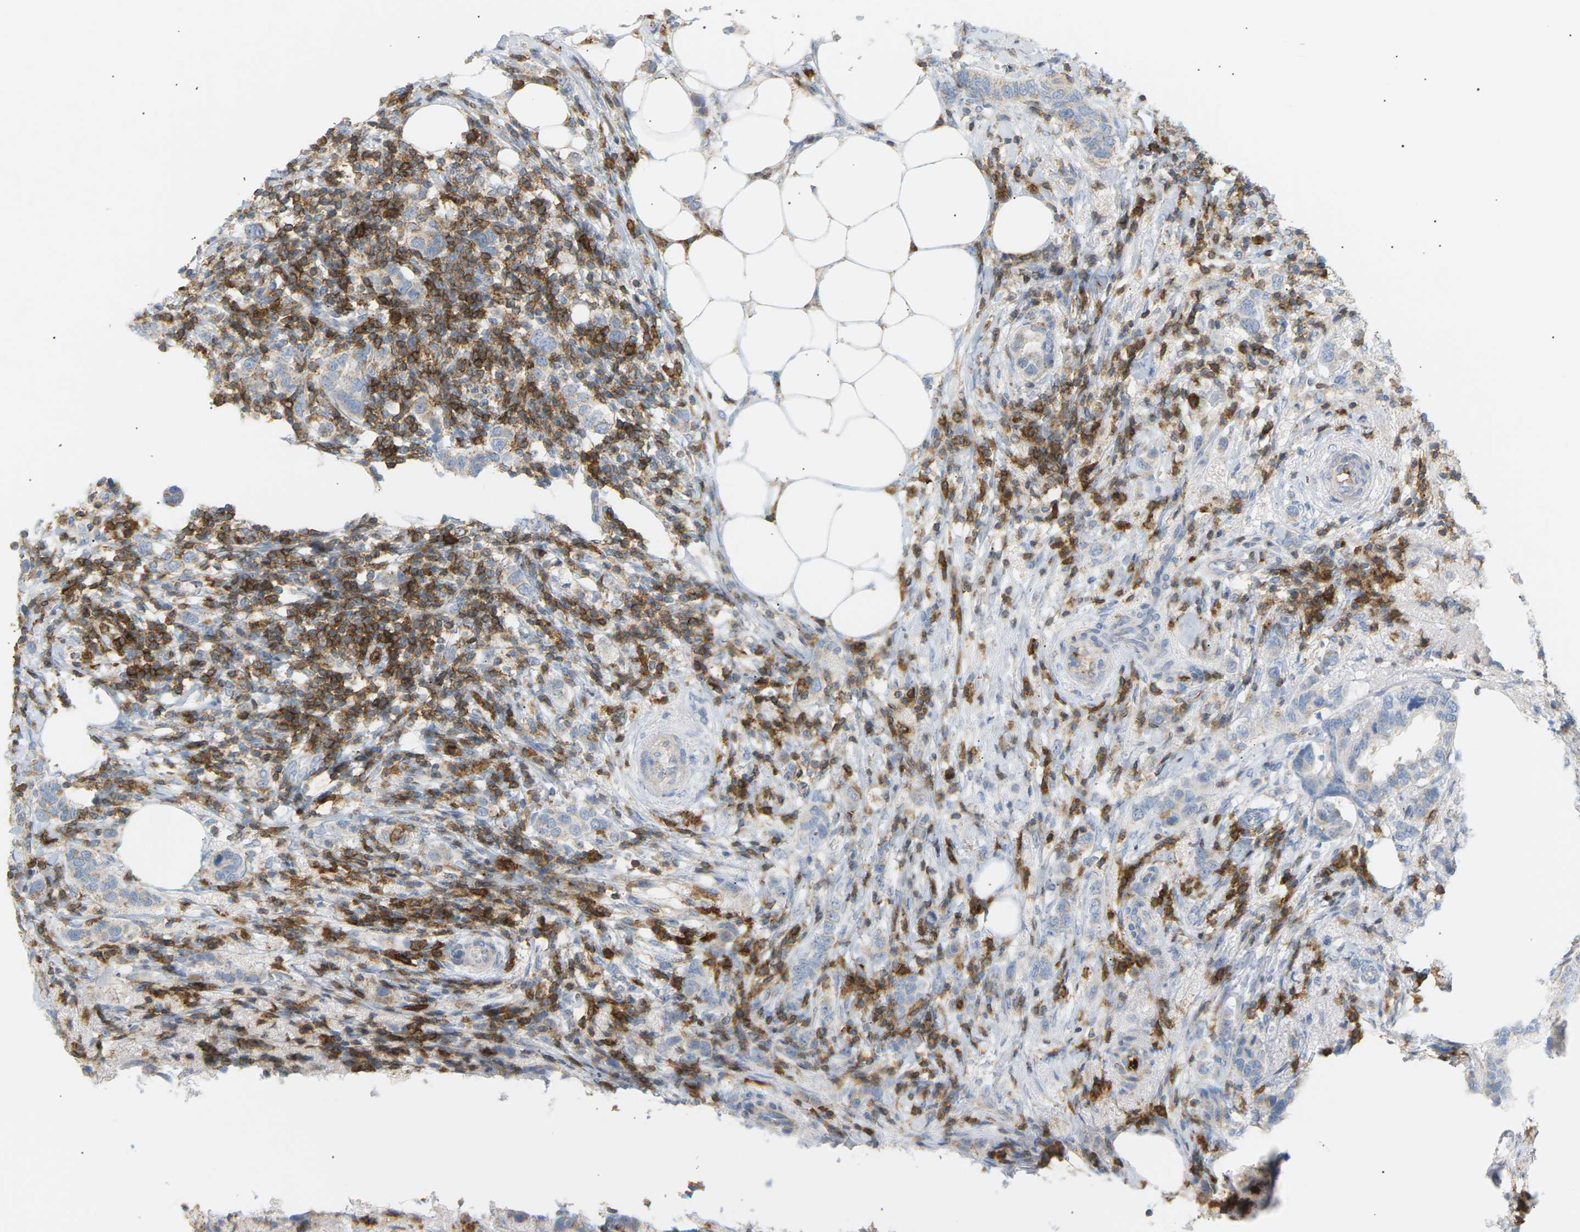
{"staining": {"intensity": "negative", "quantity": "none", "location": "none"}, "tissue": "breast cancer", "cell_type": "Tumor cells", "image_type": "cancer", "snomed": [{"axis": "morphology", "description": "Duct carcinoma"}, {"axis": "topography", "description": "Breast"}], "caption": "There is no significant expression in tumor cells of breast intraductal carcinoma.", "gene": "LIME1", "patient": {"sex": "female", "age": 50}}